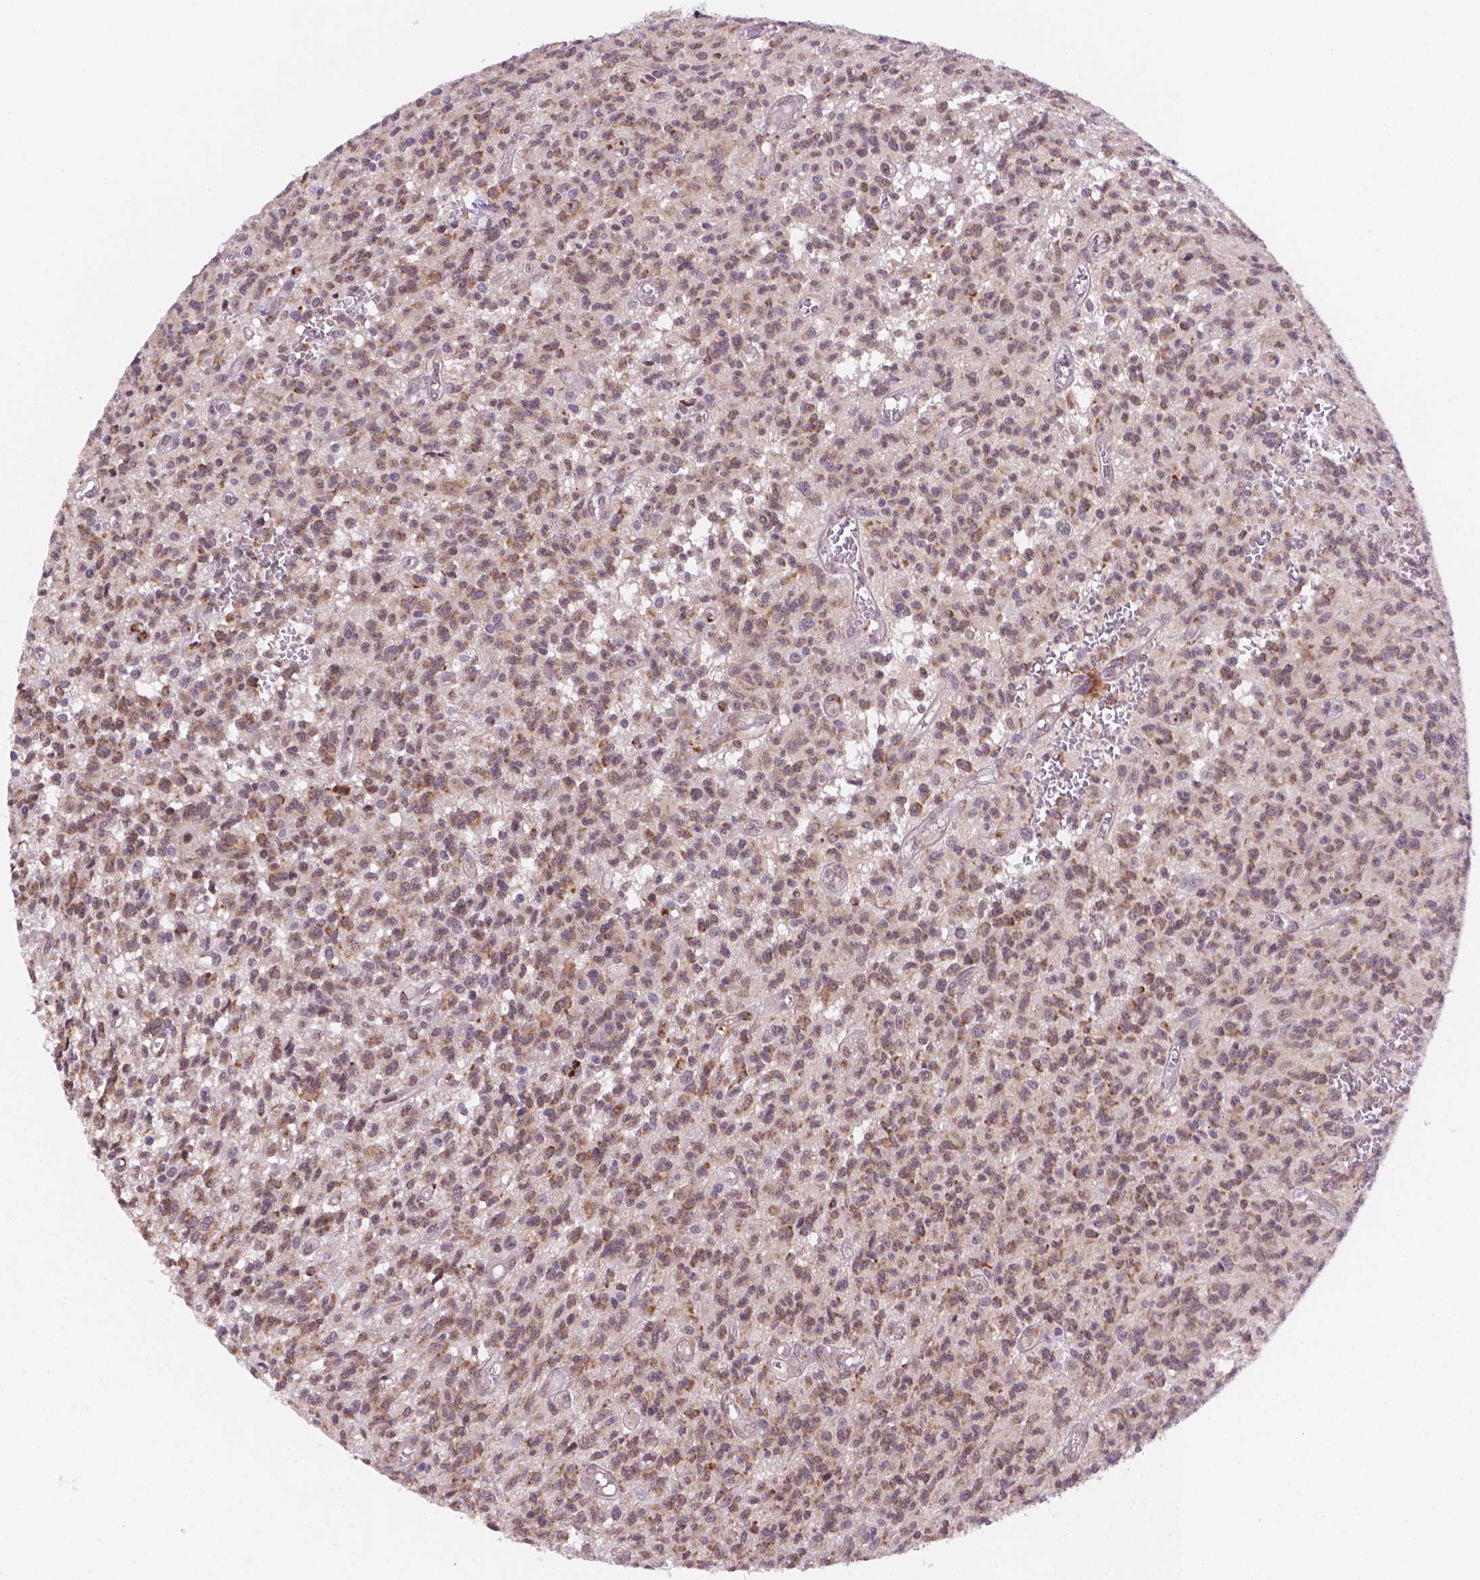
{"staining": {"intensity": "moderate", "quantity": "25%-75%", "location": "cytoplasmic/membranous"}, "tissue": "glioma", "cell_type": "Tumor cells", "image_type": "cancer", "snomed": [{"axis": "morphology", "description": "Glioma, malignant, Low grade"}, {"axis": "topography", "description": "Brain"}], "caption": "IHC image of neoplastic tissue: human malignant glioma (low-grade) stained using IHC exhibits medium levels of moderate protein expression localized specifically in the cytoplasmic/membranous of tumor cells, appearing as a cytoplasmic/membranous brown color.", "gene": "FNIP1", "patient": {"sex": "male", "age": 64}}